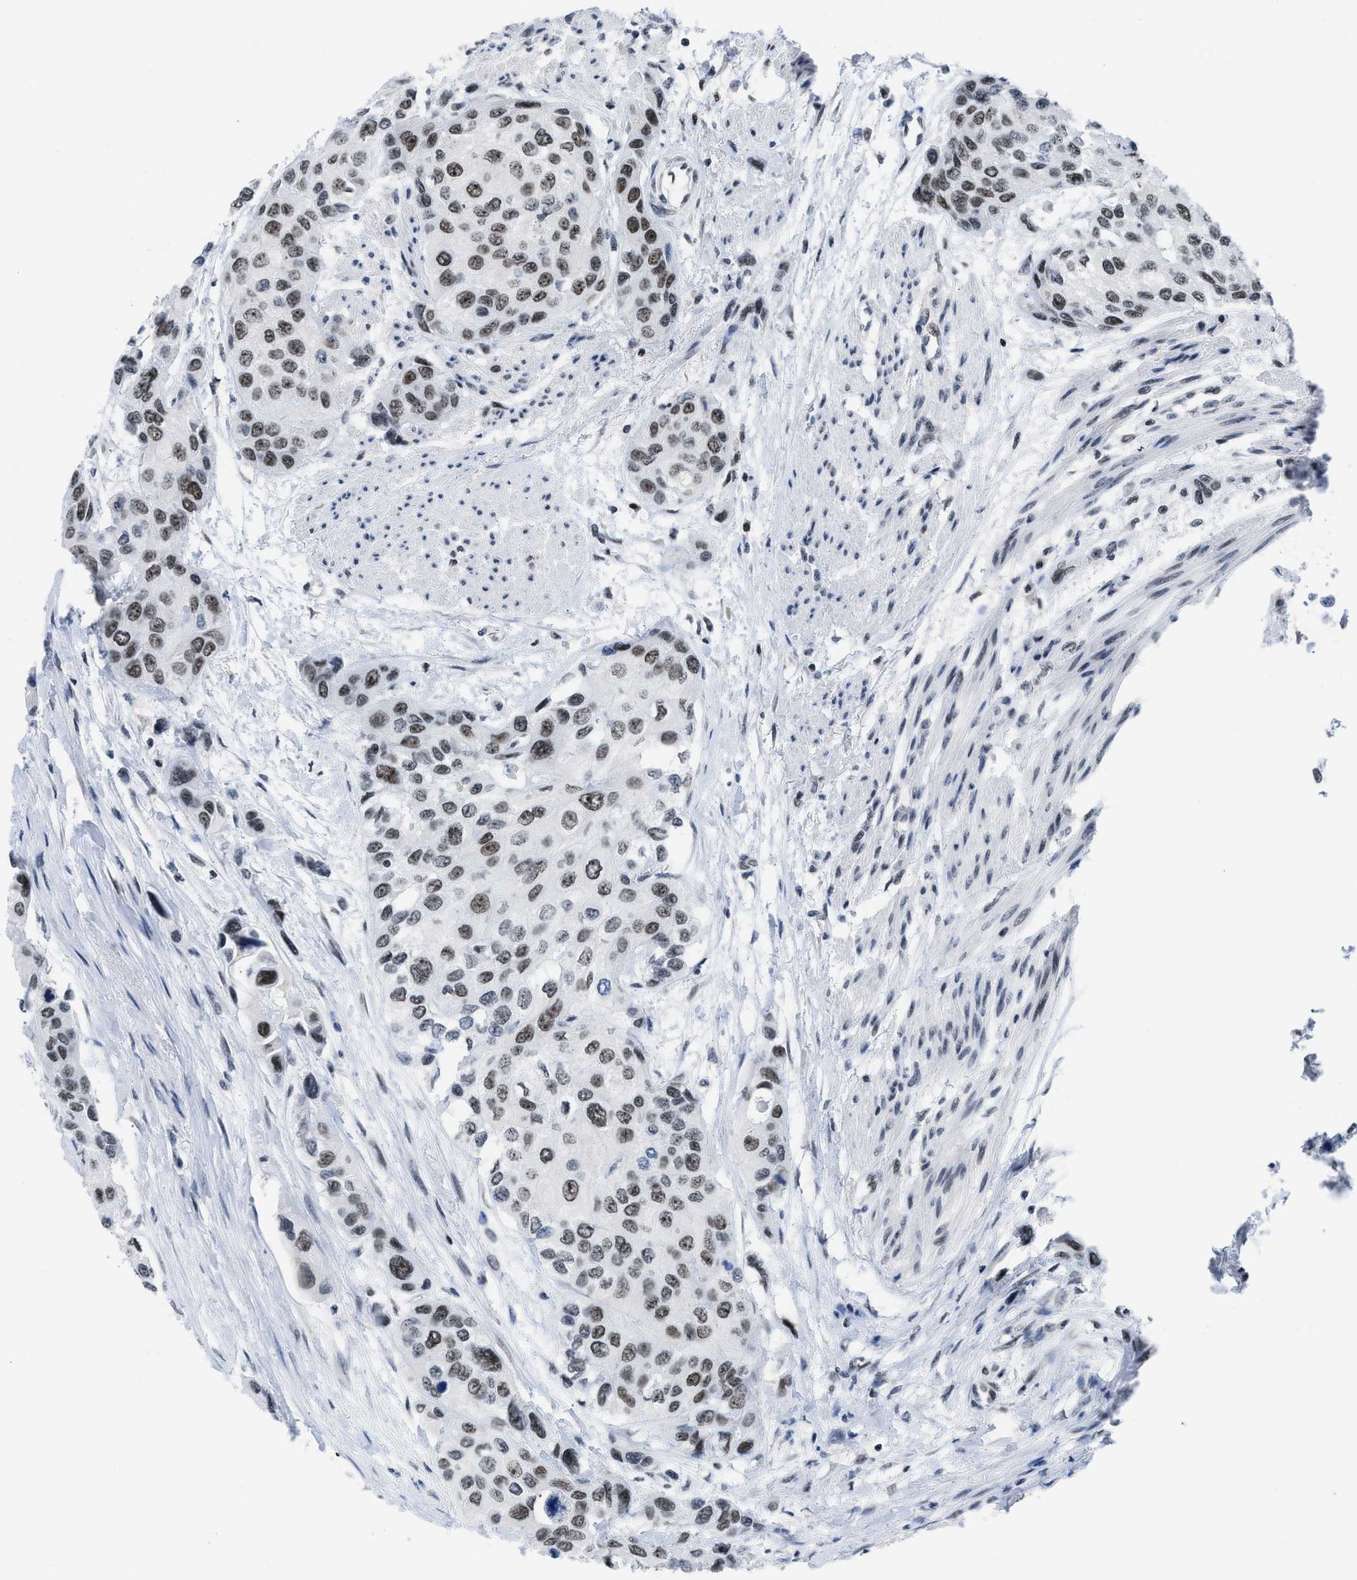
{"staining": {"intensity": "weak", "quantity": ">75%", "location": "nuclear"}, "tissue": "urothelial cancer", "cell_type": "Tumor cells", "image_type": "cancer", "snomed": [{"axis": "morphology", "description": "Urothelial carcinoma, High grade"}, {"axis": "topography", "description": "Urinary bladder"}], "caption": "Immunohistochemical staining of urothelial cancer reveals low levels of weak nuclear protein staining in approximately >75% of tumor cells. Nuclei are stained in blue.", "gene": "TERF2IP", "patient": {"sex": "female", "age": 56}}